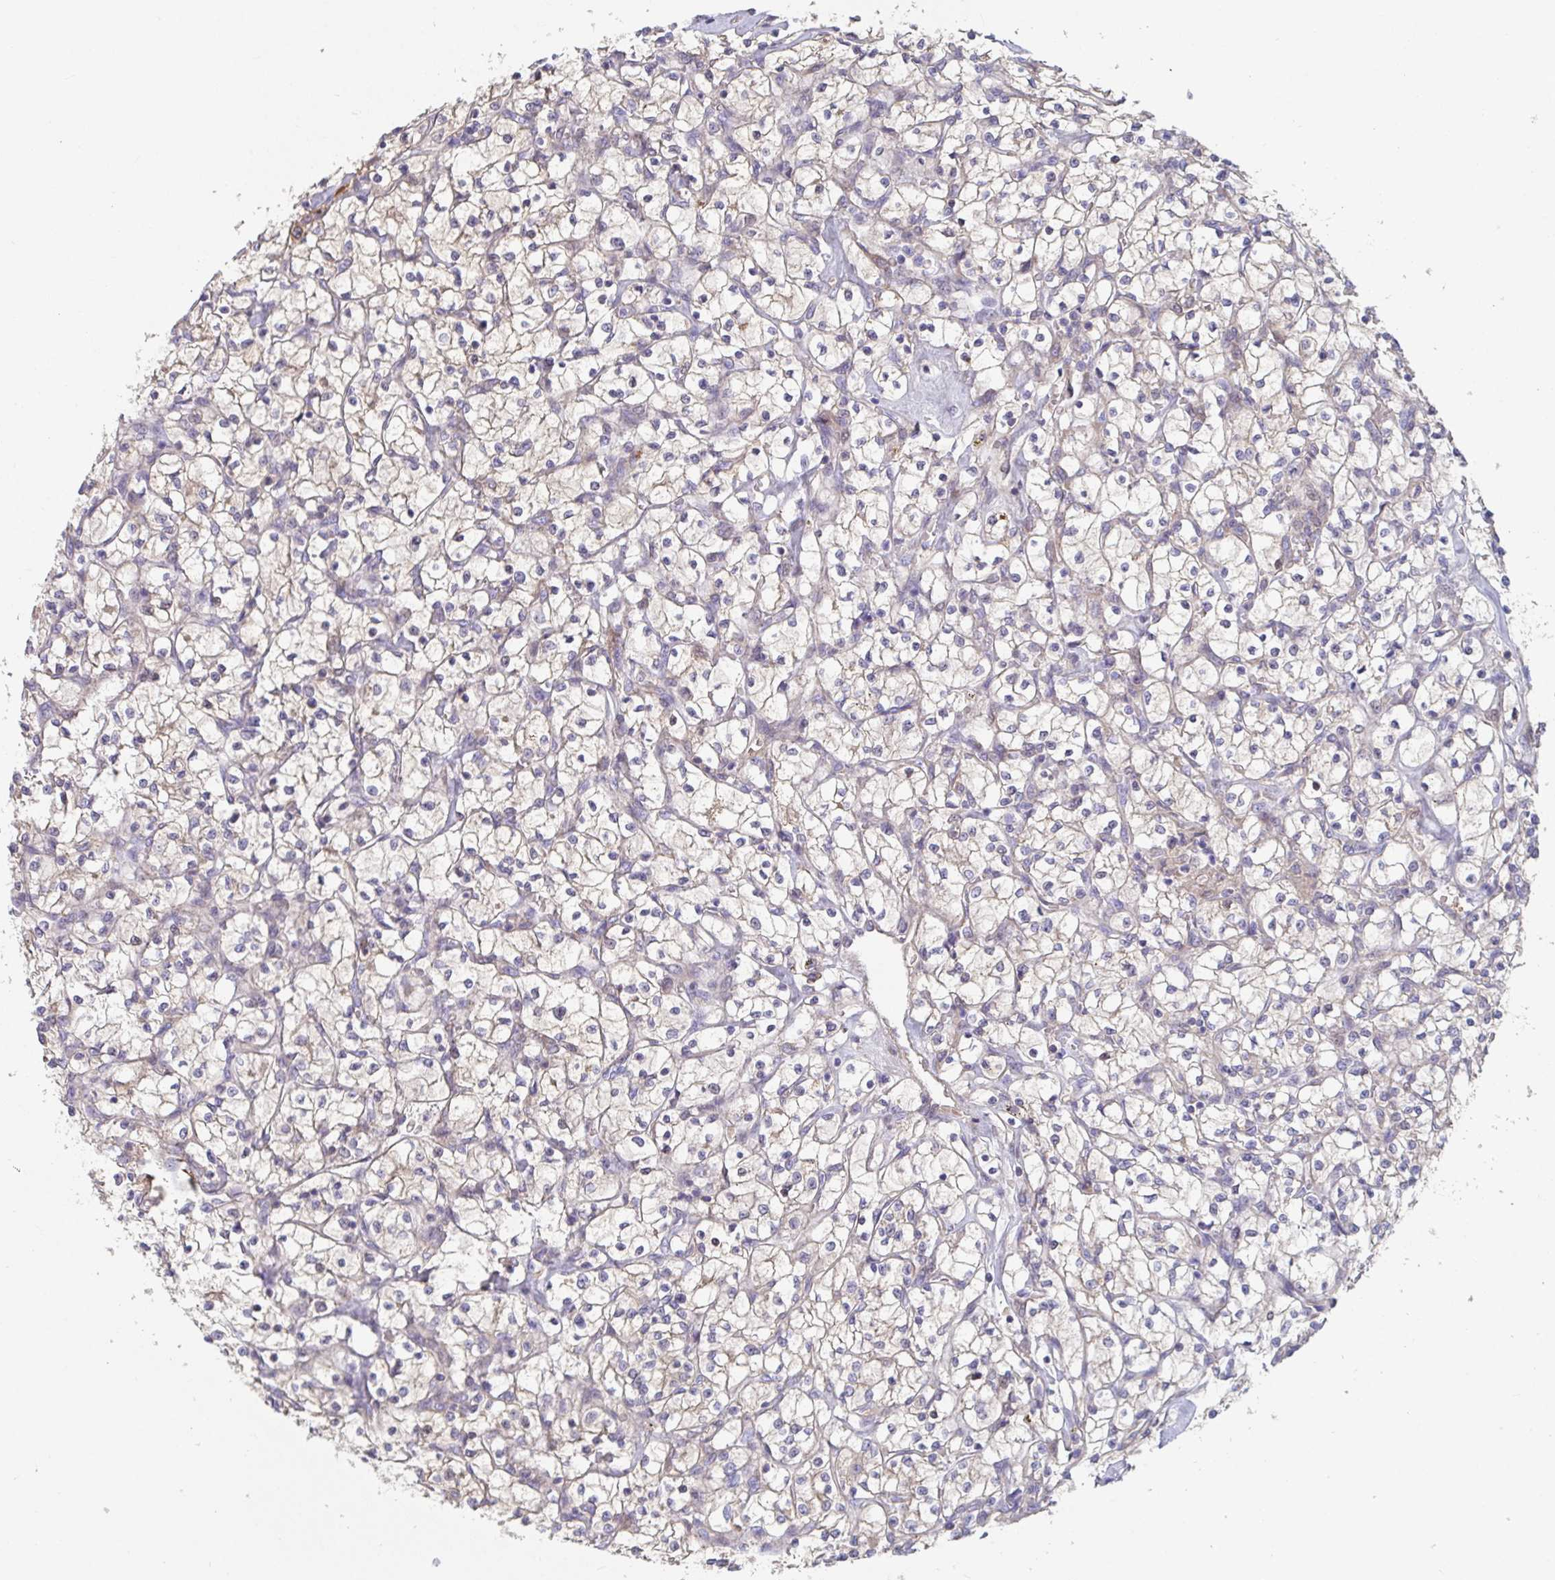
{"staining": {"intensity": "negative", "quantity": "none", "location": "none"}, "tissue": "renal cancer", "cell_type": "Tumor cells", "image_type": "cancer", "snomed": [{"axis": "morphology", "description": "Adenocarcinoma, NOS"}, {"axis": "topography", "description": "Kidney"}], "caption": "A high-resolution photomicrograph shows IHC staining of renal cancer (adenocarcinoma), which shows no significant positivity in tumor cells.", "gene": "ANO5", "patient": {"sex": "female", "age": 64}}